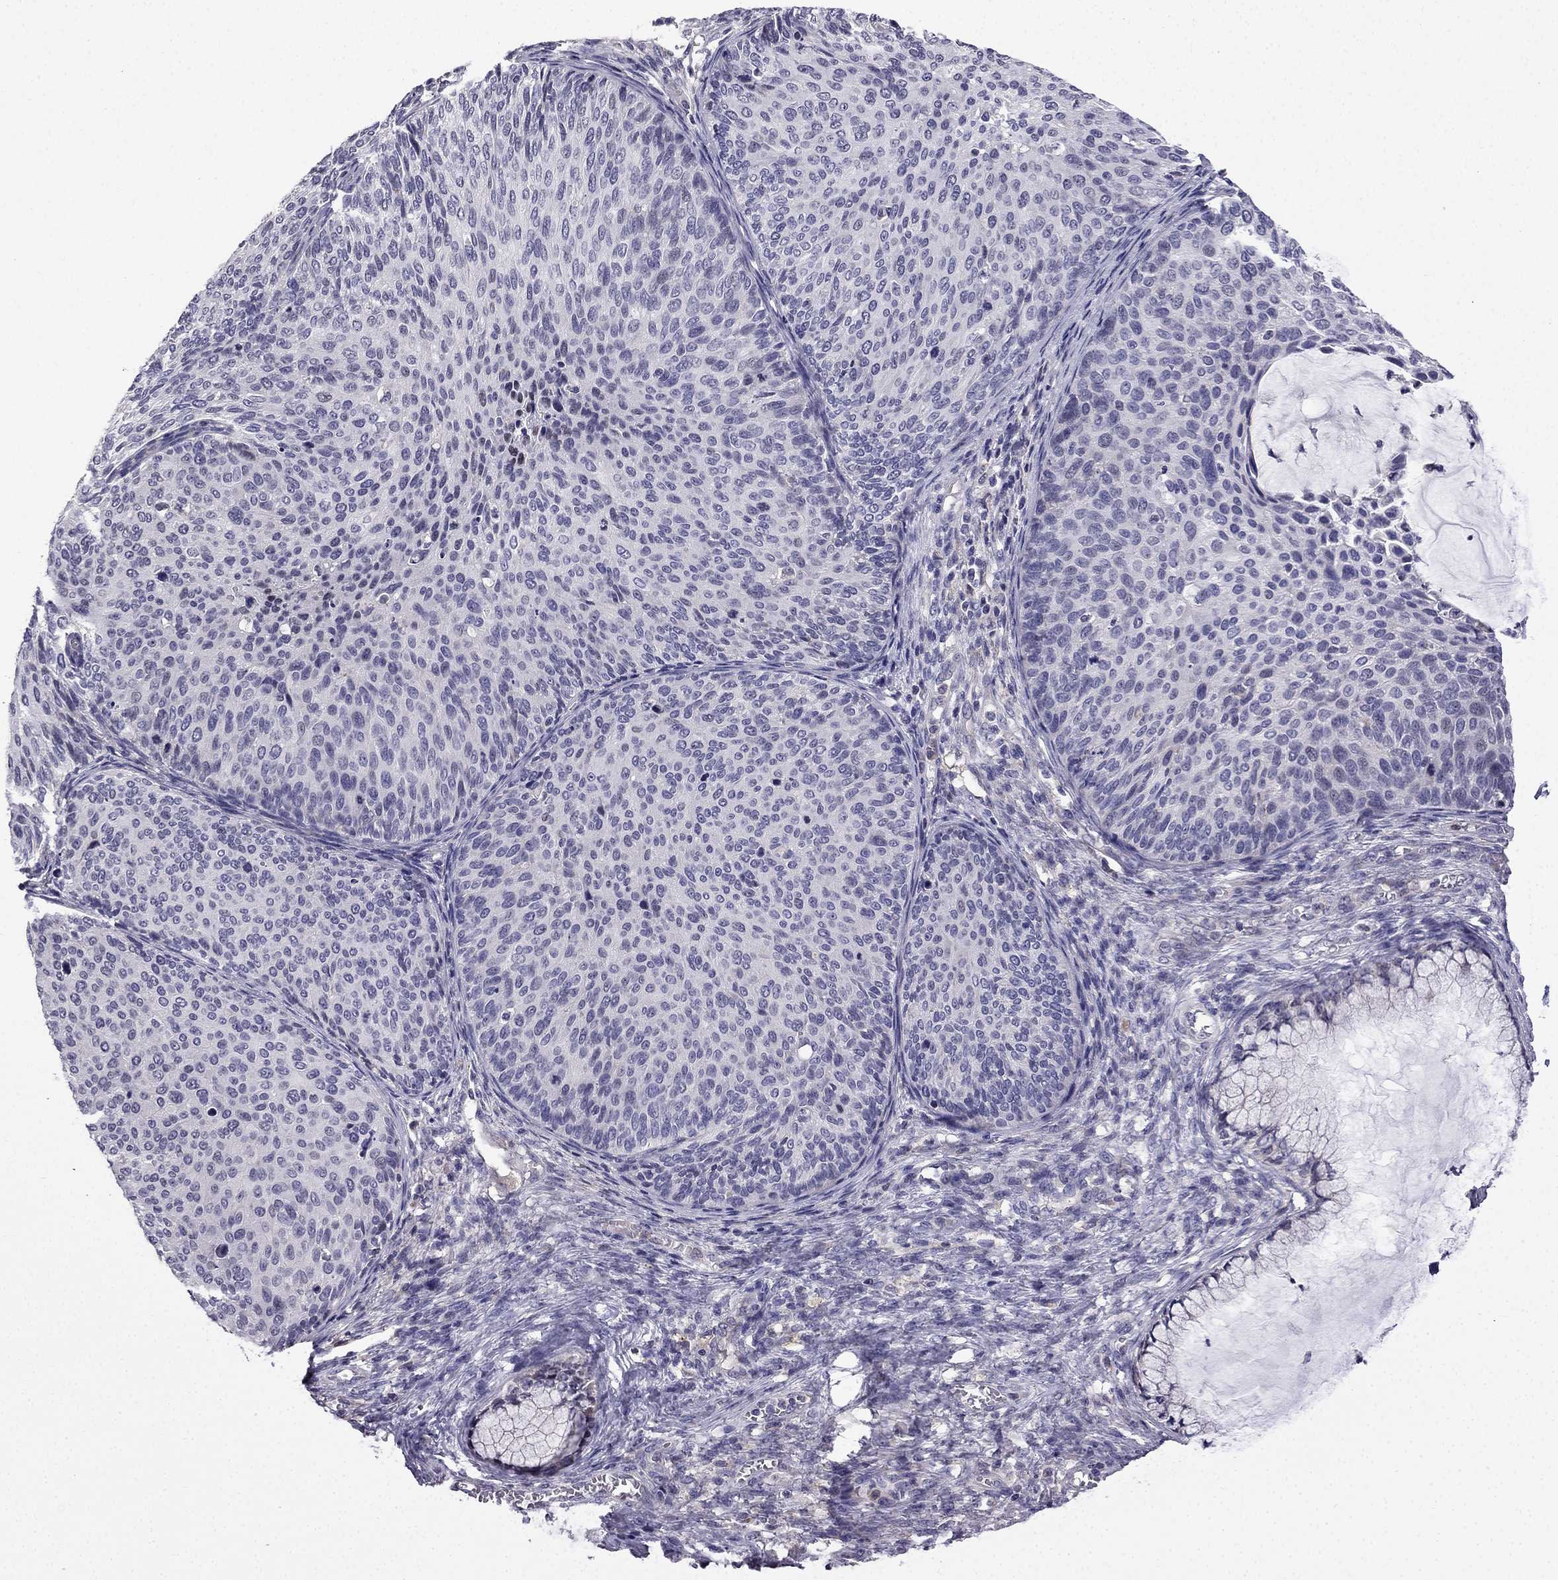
{"staining": {"intensity": "negative", "quantity": "none", "location": "none"}, "tissue": "cervical cancer", "cell_type": "Tumor cells", "image_type": "cancer", "snomed": [{"axis": "morphology", "description": "Squamous cell carcinoma, NOS"}, {"axis": "topography", "description": "Cervix"}], "caption": "Immunohistochemistry of cervical cancer displays no positivity in tumor cells.", "gene": "SLC6A2", "patient": {"sex": "female", "age": 36}}